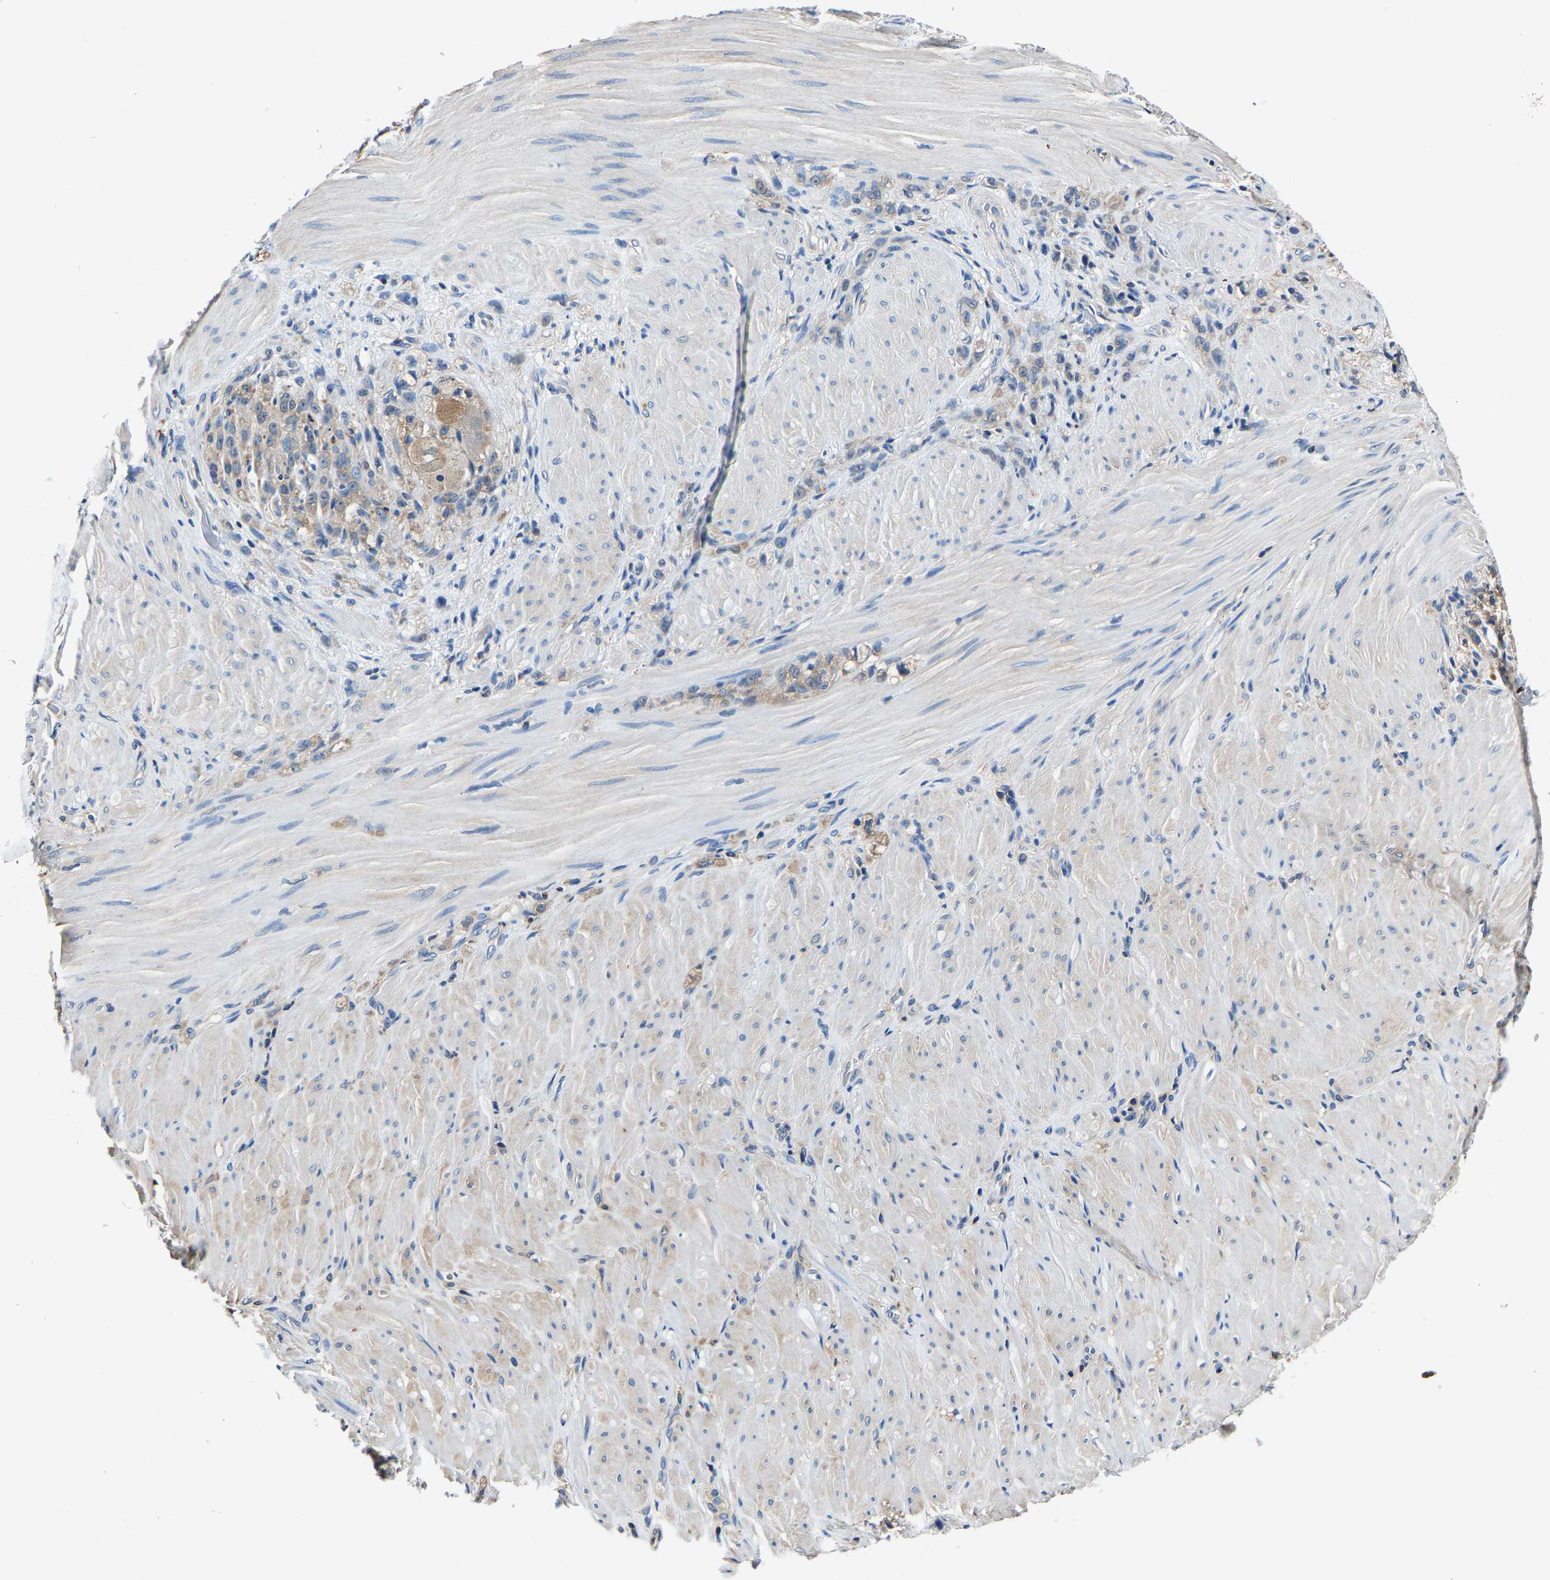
{"staining": {"intensity": "weak", "quantity": ">75%", "location": "cytoplasmic/membranous"}, "tissue": "stomach cancer", "cell_type": "Tumor cells", "image_type": "cancer", "snomed": [{"axis": "morphology", "description": "Normal tissue, NOS"}, {"axis": "morphology", "description": "Adenocarcinoma, NOS"}, {"axis": "topography", "description": "Stomach"}], "caption": "This image shows IHC staining of human stomach adenocarcinoma, with low weak cytoplasmic/membranous expression in about >75% of tumor cells.", "gene": "ALDOB", "patient": {"sex": "male", "age": 82}}